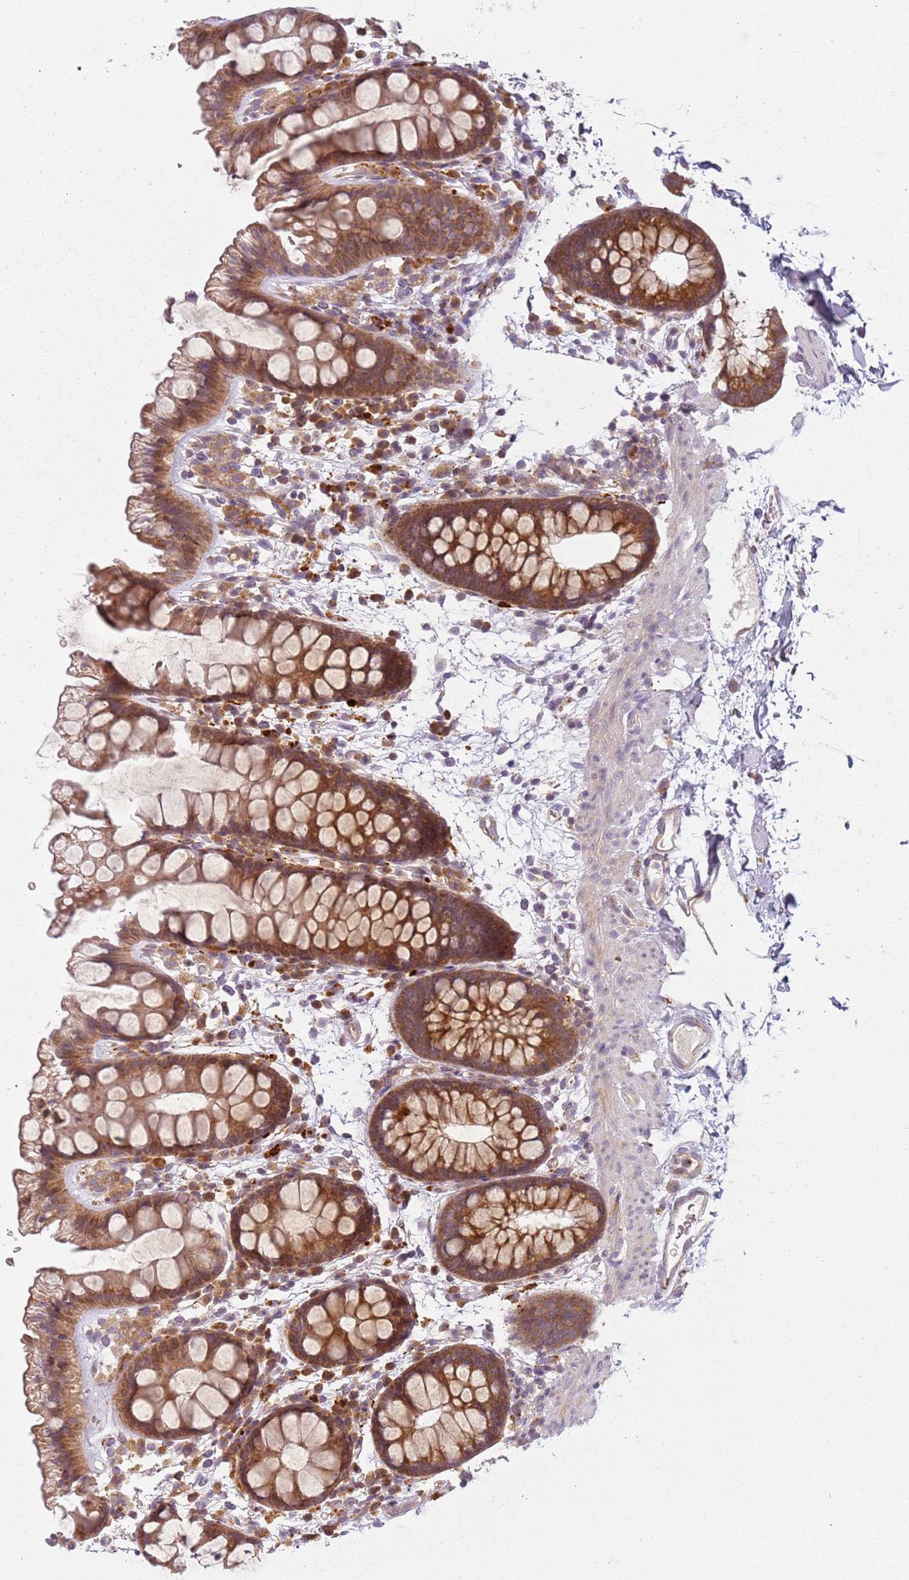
{"staining": {"intensity": "weak", "quantity": "25%-75%", "location": "cytoplasmic/membranous"}, "tissue": "colon", "cell_type": "Endothelial cells", "image_type": "normal", "snomed": [{"axis": "morphology", "description": "Normal tissue, NOS"}, {"axis": "topography", "description": "Colon"}], "caption": "Immunohistochemistry (IHC) of normal human colon exhibits low levels of weak cytoplasmic/membranous positivity in approximately 25%-75% of endothelial cells.", "gene": "RPS28", "patient": {"sex": "female", "age": 62}}